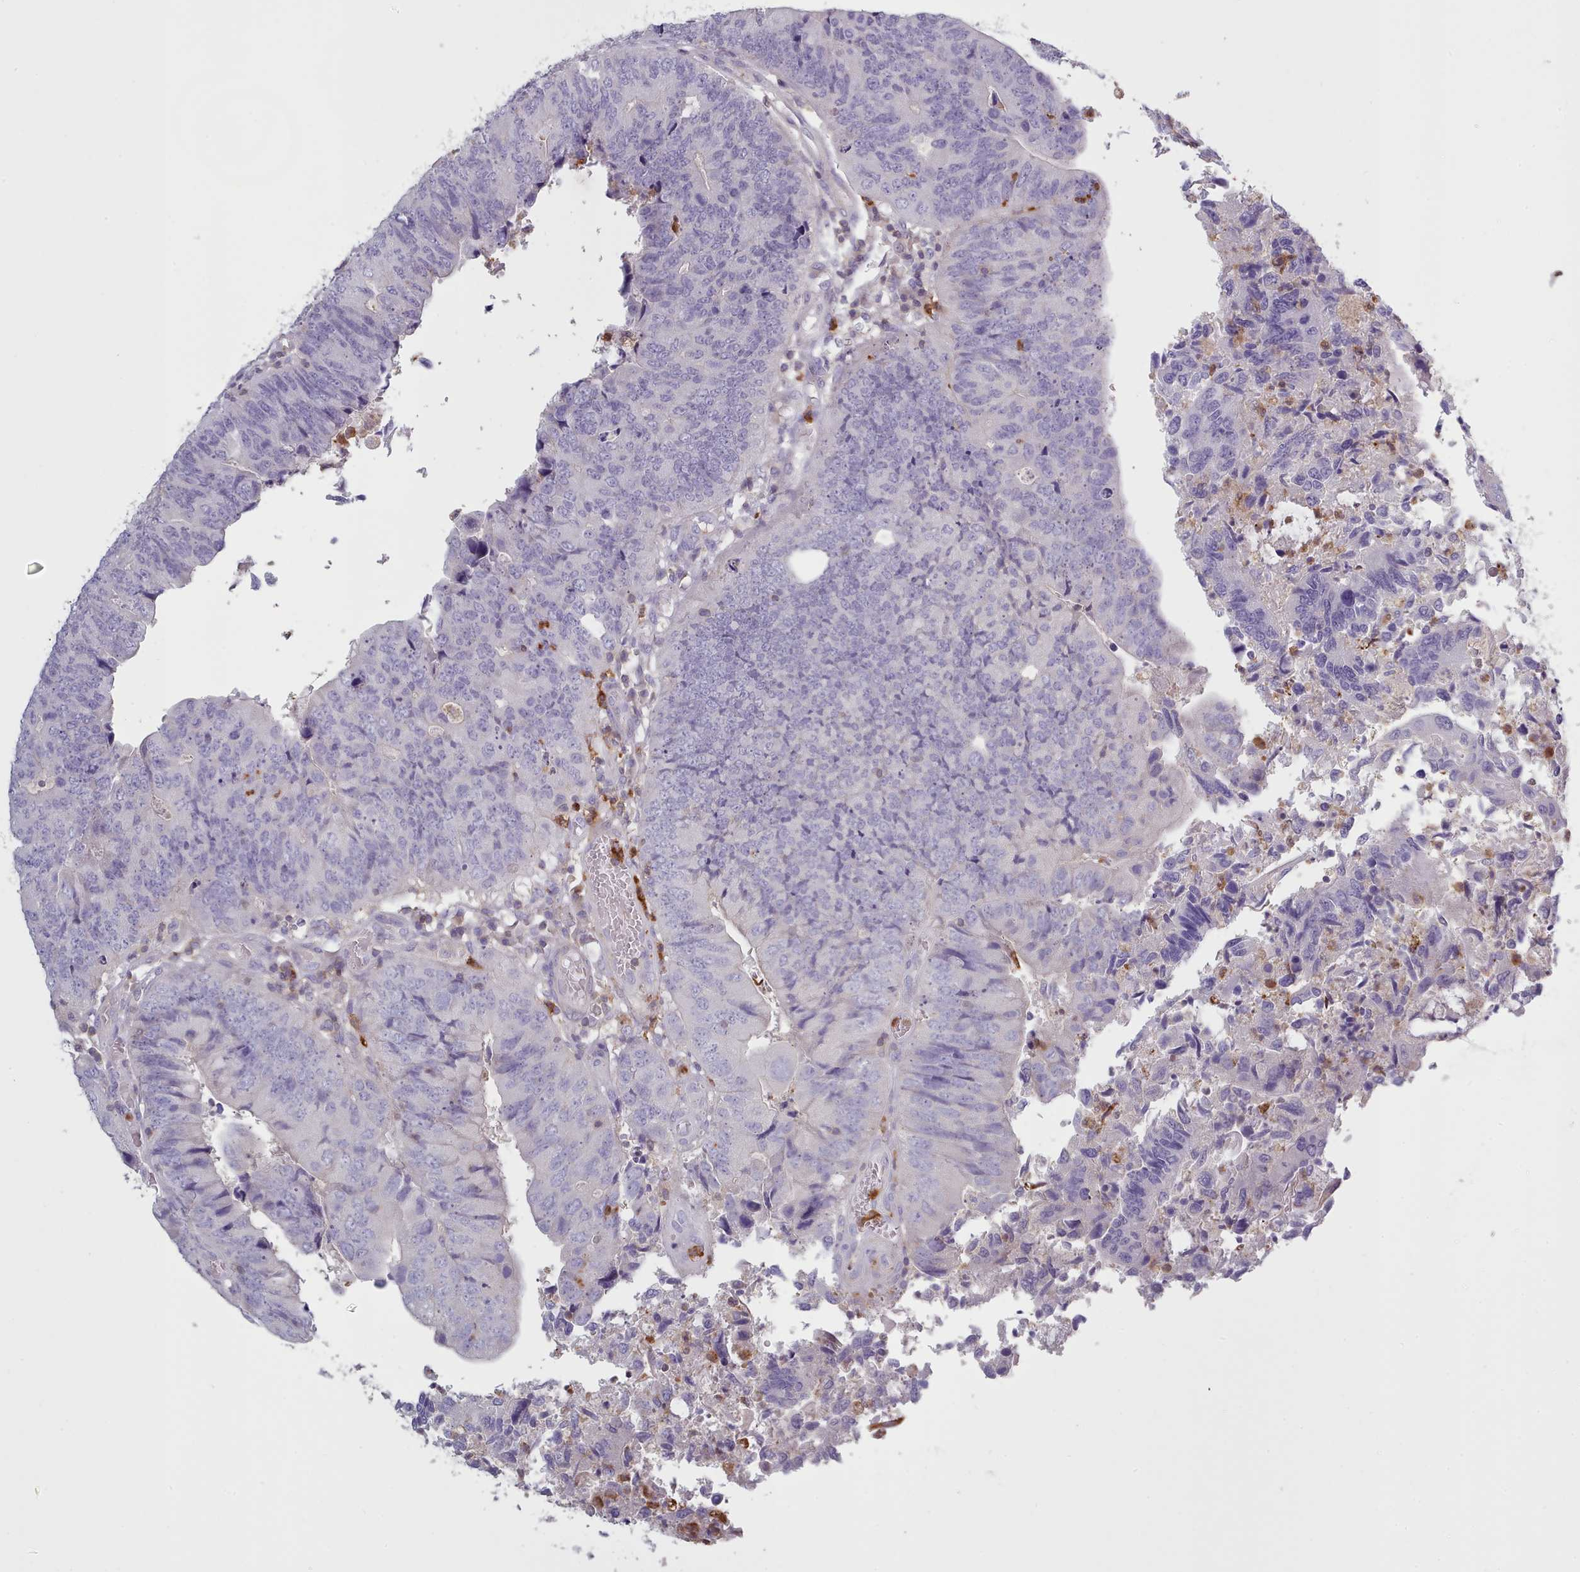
{"staining": {"intensity": "negative", "quantity": "none", "location": "none"}, "tissue": "colorectal cancer", "cell_type": "Tumor cells", "image_type": "cancer", "snomed": [{"axis": "morphology", "description": "Adenocarcinoma, NOS"}, {"axis": "topography", "description": "Colon"}], "caption": "A photomicrograph of human colorectal cancer (adenocarcinoma) is negative for staining in tumor cells.", "gene": "RAC2", "patient": {"sex": "female", "age": 67}}